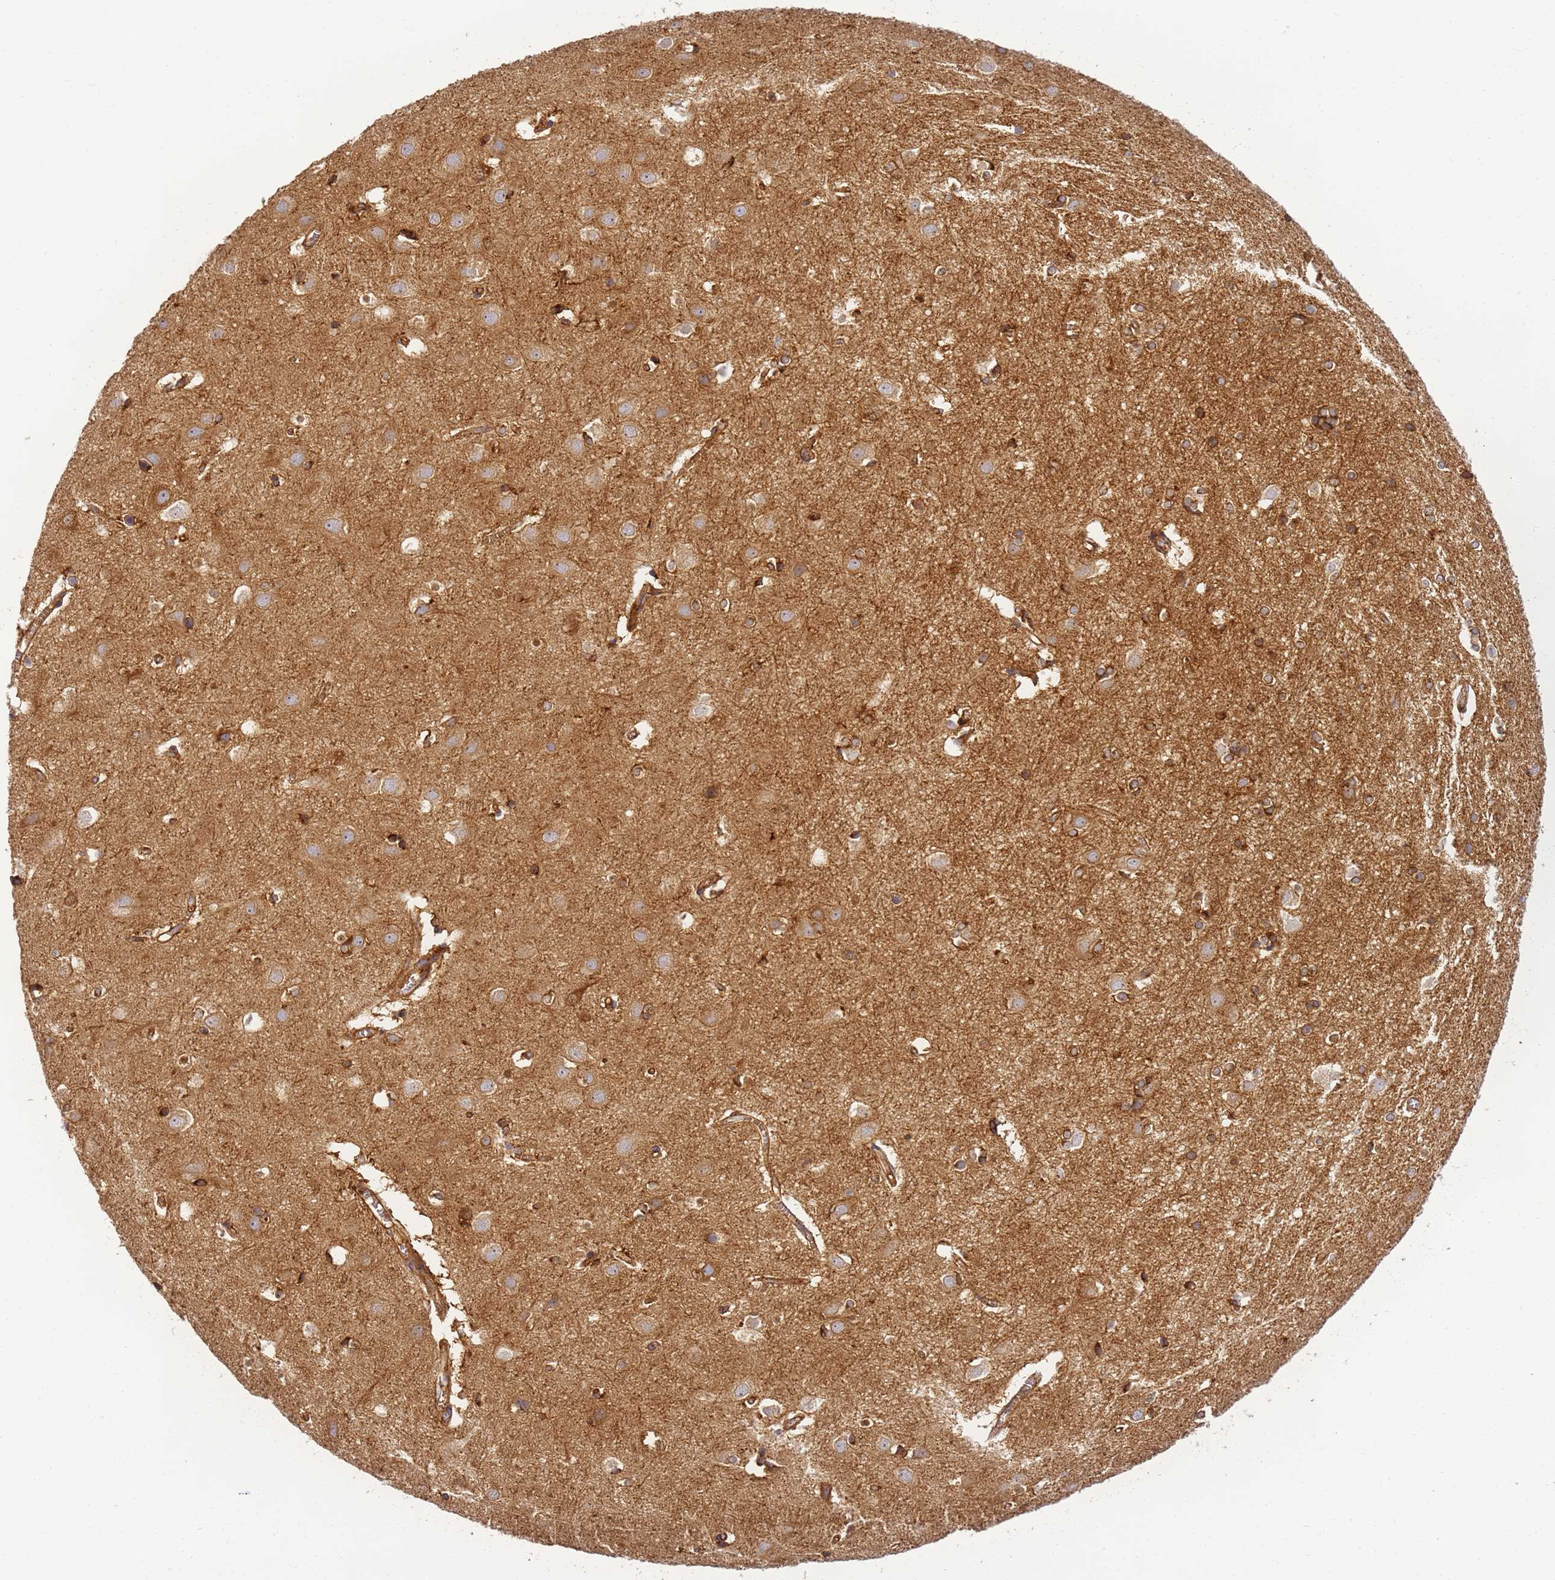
{"staining": {"intensity": "moderate", "quantity": ">75%", "location": "cytoplasmic/membranous"}, "tissue": "cerebral cortex", "cell_type": "Endothelial cells", "image_type": "normal", "snomed": [{"axis": "morphology", "description": "Normal tissue, NOS"}, {"axis": "topography", "description": "Cerebral cortex"}], "caption": "A histopathology image of cerebral cortex stained for a protein demonstrates moderate cytoplasmic/membranous brown staining in endothelial cells. (DAB IHC with brightfield microscopy, high magnification).", "gene": "DYNC1I2", "patient": {"sex": "male", "age": 54}}